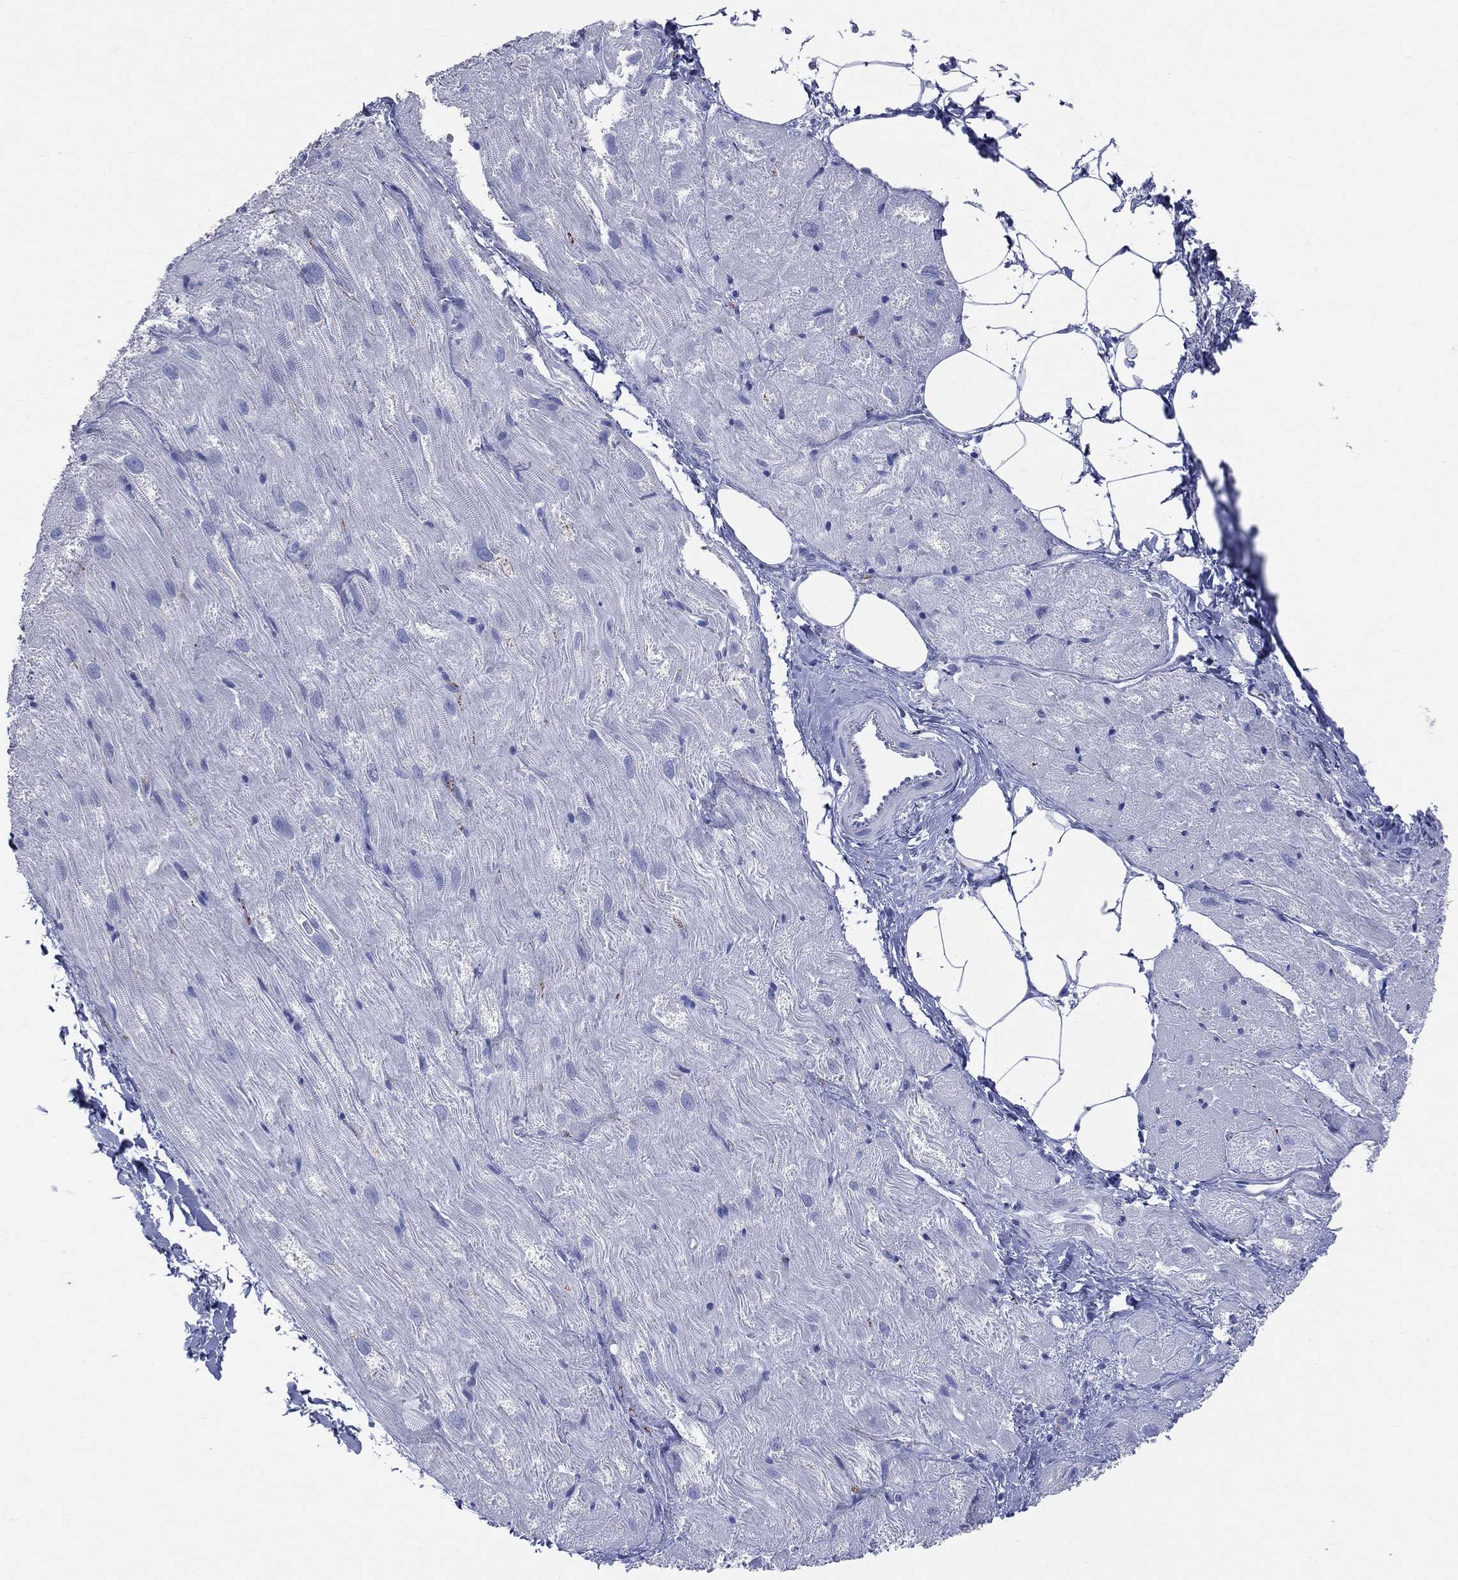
{"staining": {"intensity": "negative", "quantity": "none", "location": "none"}, "tissue": "heart muscle", "cell_type": "Cardiomyocytes", "image_type": "normal", "snomed": [{"axis": "morphology", "description": "Normal tissue, NOS"}, {"axis": "topography", "description": "Heart"}], "caption": "This is a photomicrograph of IHC staining of unremarkable heart muscle, which shows no staining in cardiomyocytes. (DAB (3,3'-diaminobenzidine) immunohistochemistry with hematoxylin counter stain).", "gene": "SYP", "patient": {"sex": "male", "age": 62}}